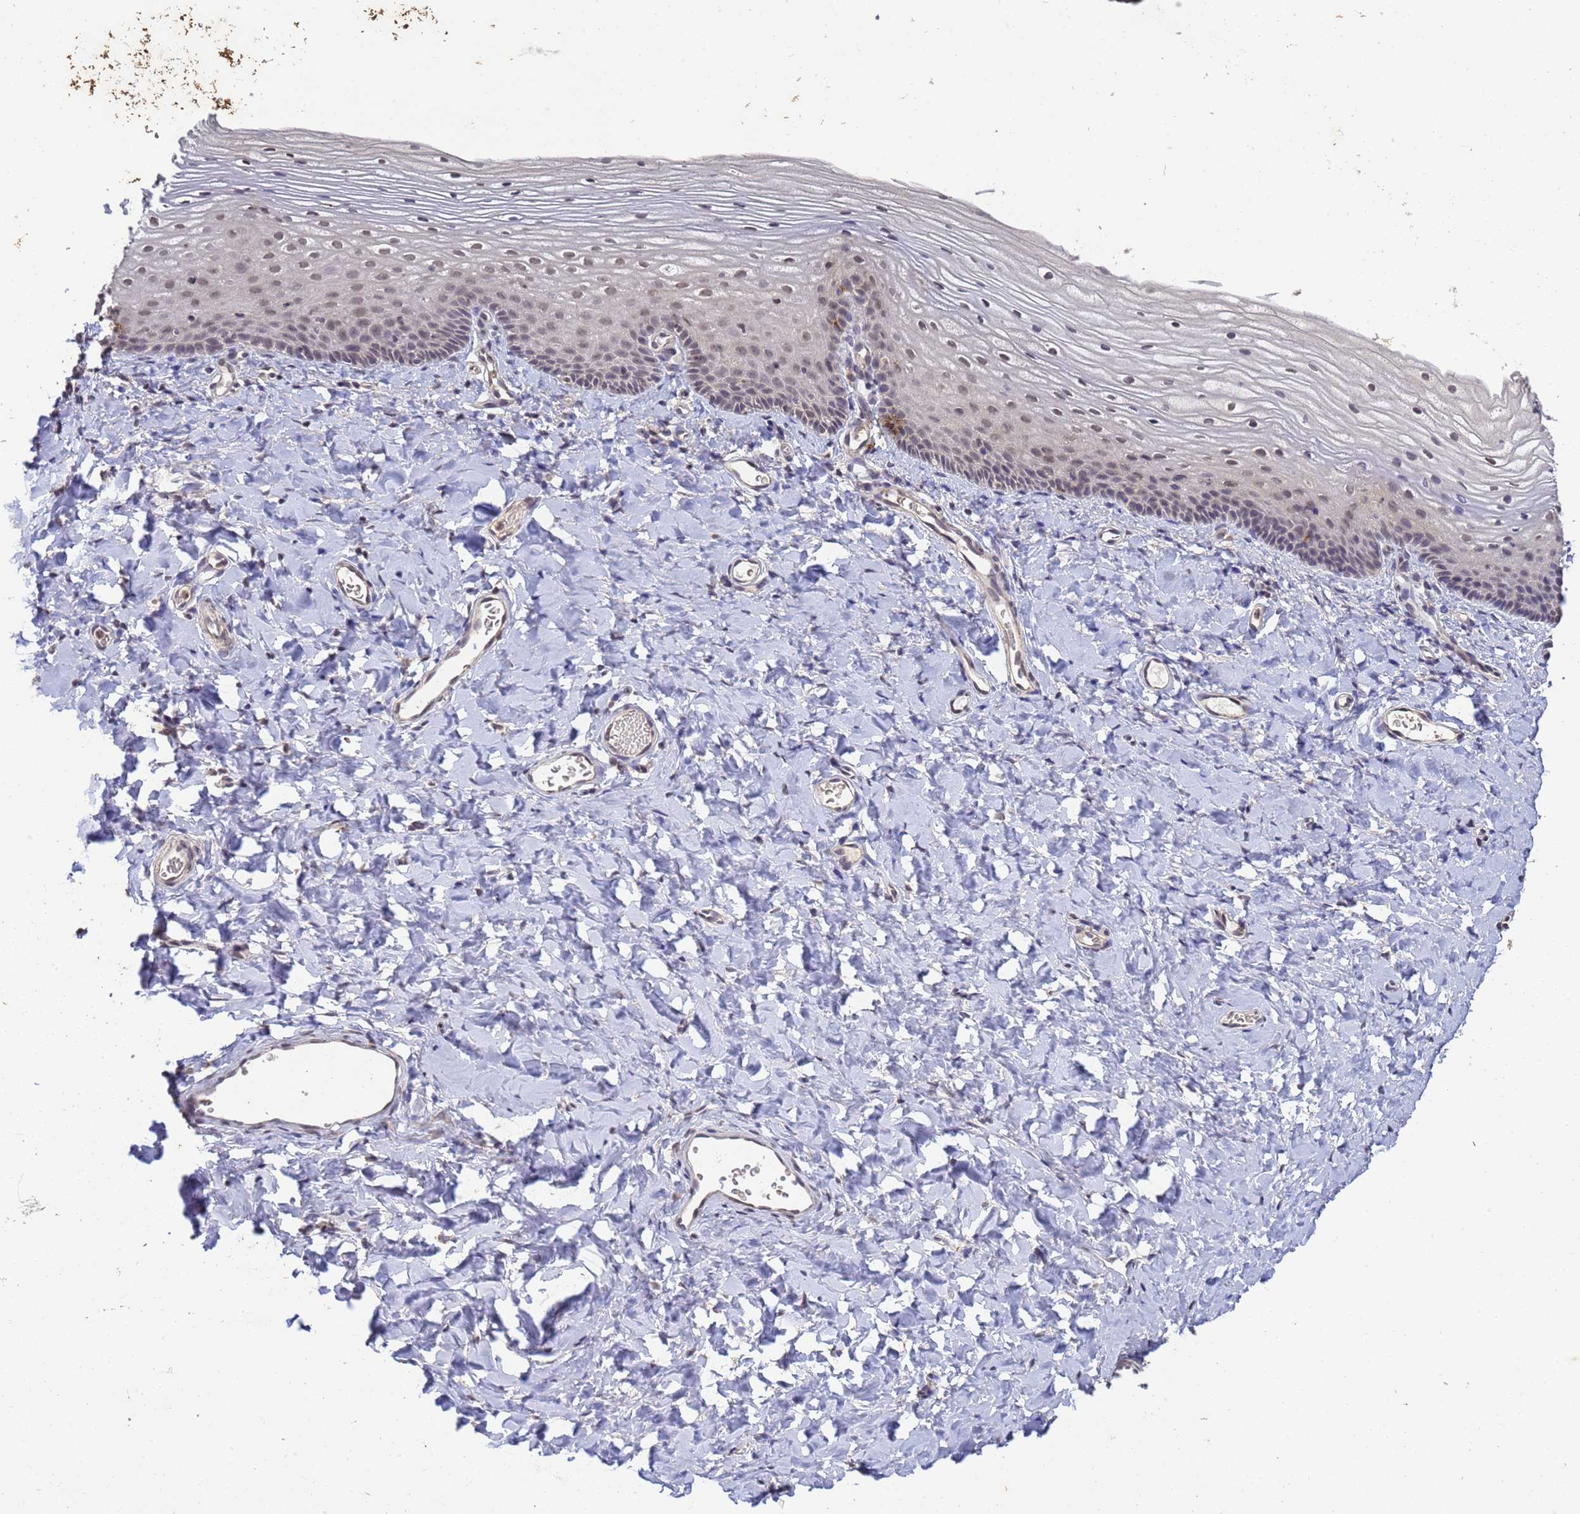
{"staining": {"intensity": "weak", "quantity": "<25%", "location": "nuclear"}, "tissue": "vagina", "cell_type": "Squamous epithelial cells", "image_type": "normal", "snomed": [{"axis": "morphology", "description": "Normal tissue, NOS"}, {"axis": "topography", "description": "Vagina"}], "caption": "The IHC image has no significant expression in squamous epithelial cells of vagina. The staining is performed using DAB (3,3'-diaminobenzidine) brown chromogen with nuclei counter-stained in using hematoxylin.", "gene": "MYL7", "patient": {"sex": "female", "age": 60}}